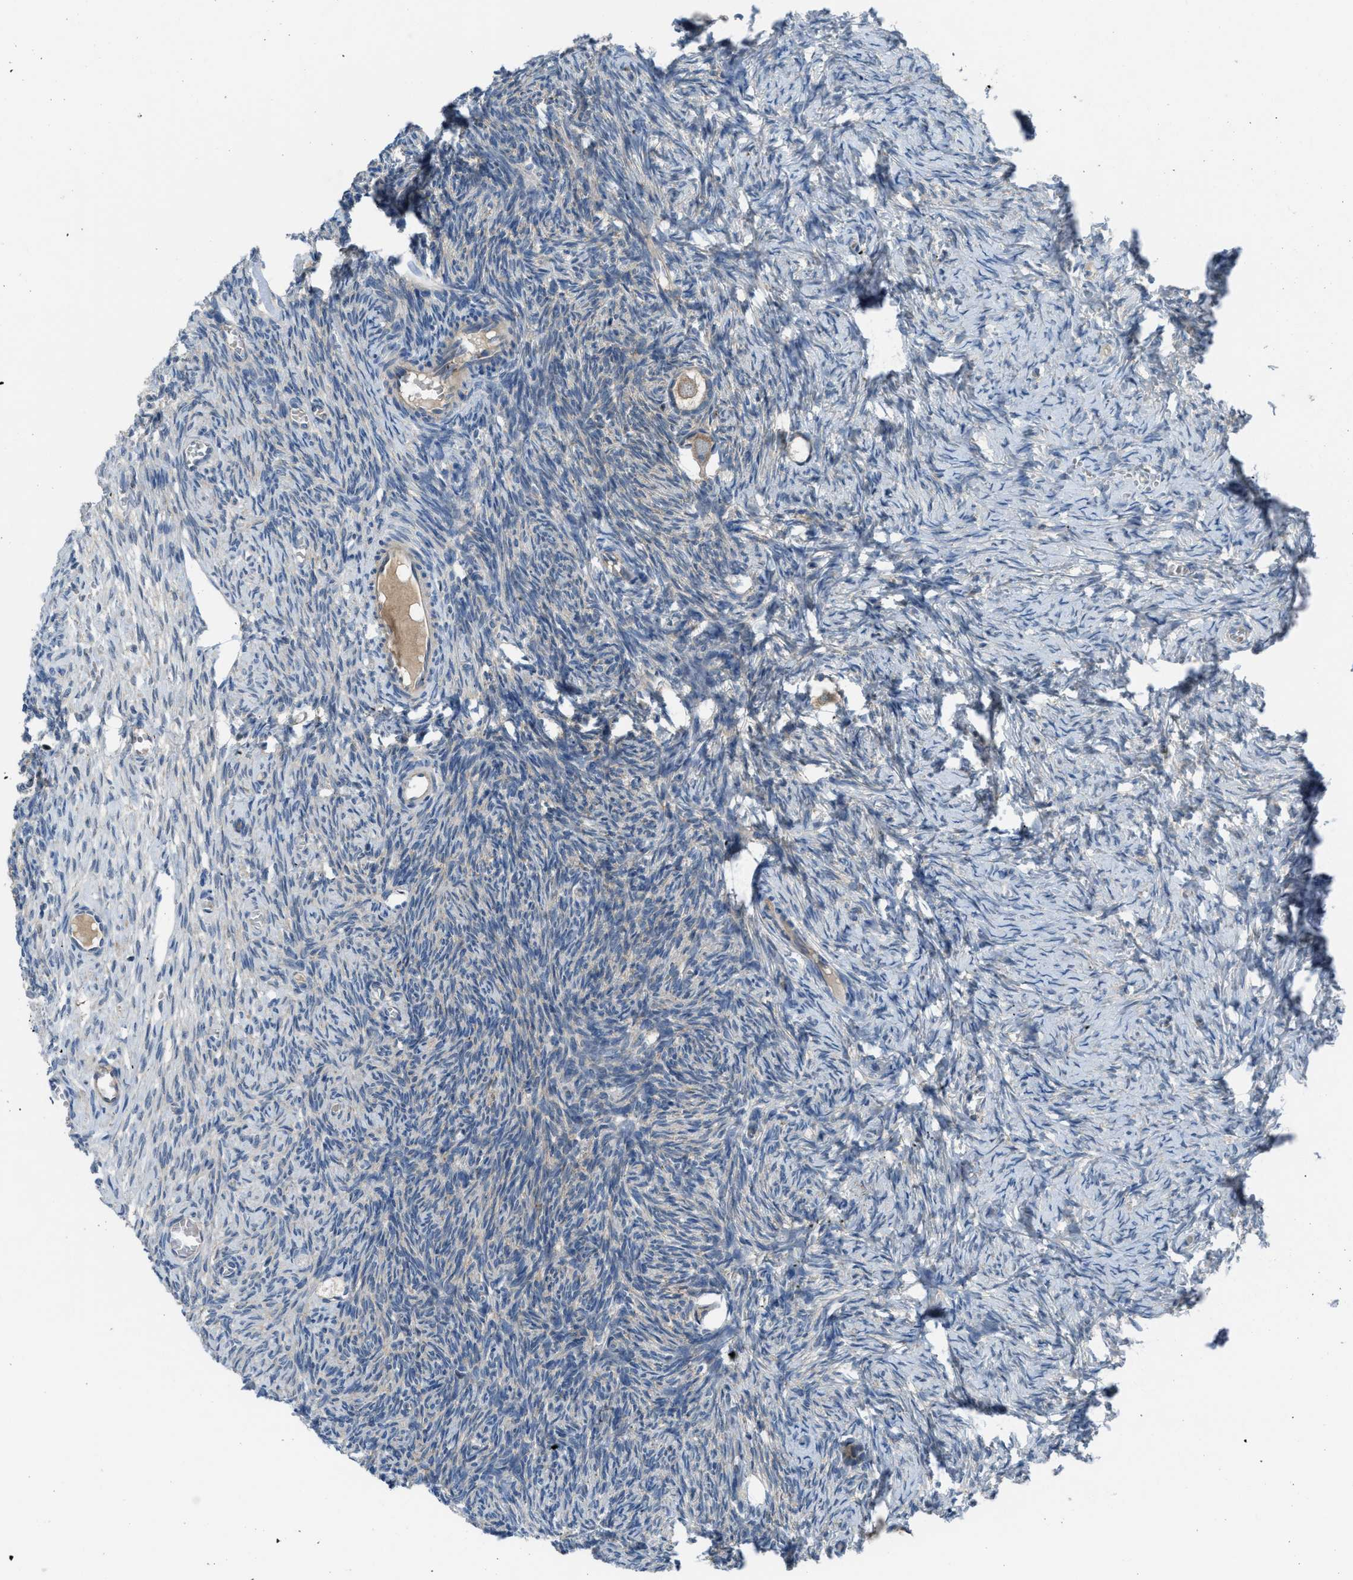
{"staining": {"intensity": "moderate", "quantity": ">75%", "location": "cytoplasmic/membranous"}, "tissue": "ovary", "cell_type": "Follicle cells", "image_type": "normal", "snomed": [{"axis": "morphology", "description": "Normal tissue, NOS"}, {"axis": "topography", "description": "Ovary"}], "caption": "Moderate cytoplasmic/membranous expression is present in approximately >75% of follicle cells in normal ovary.", "gene": "BAZ2B", "patient": {"sex": "female", "age": 27}}